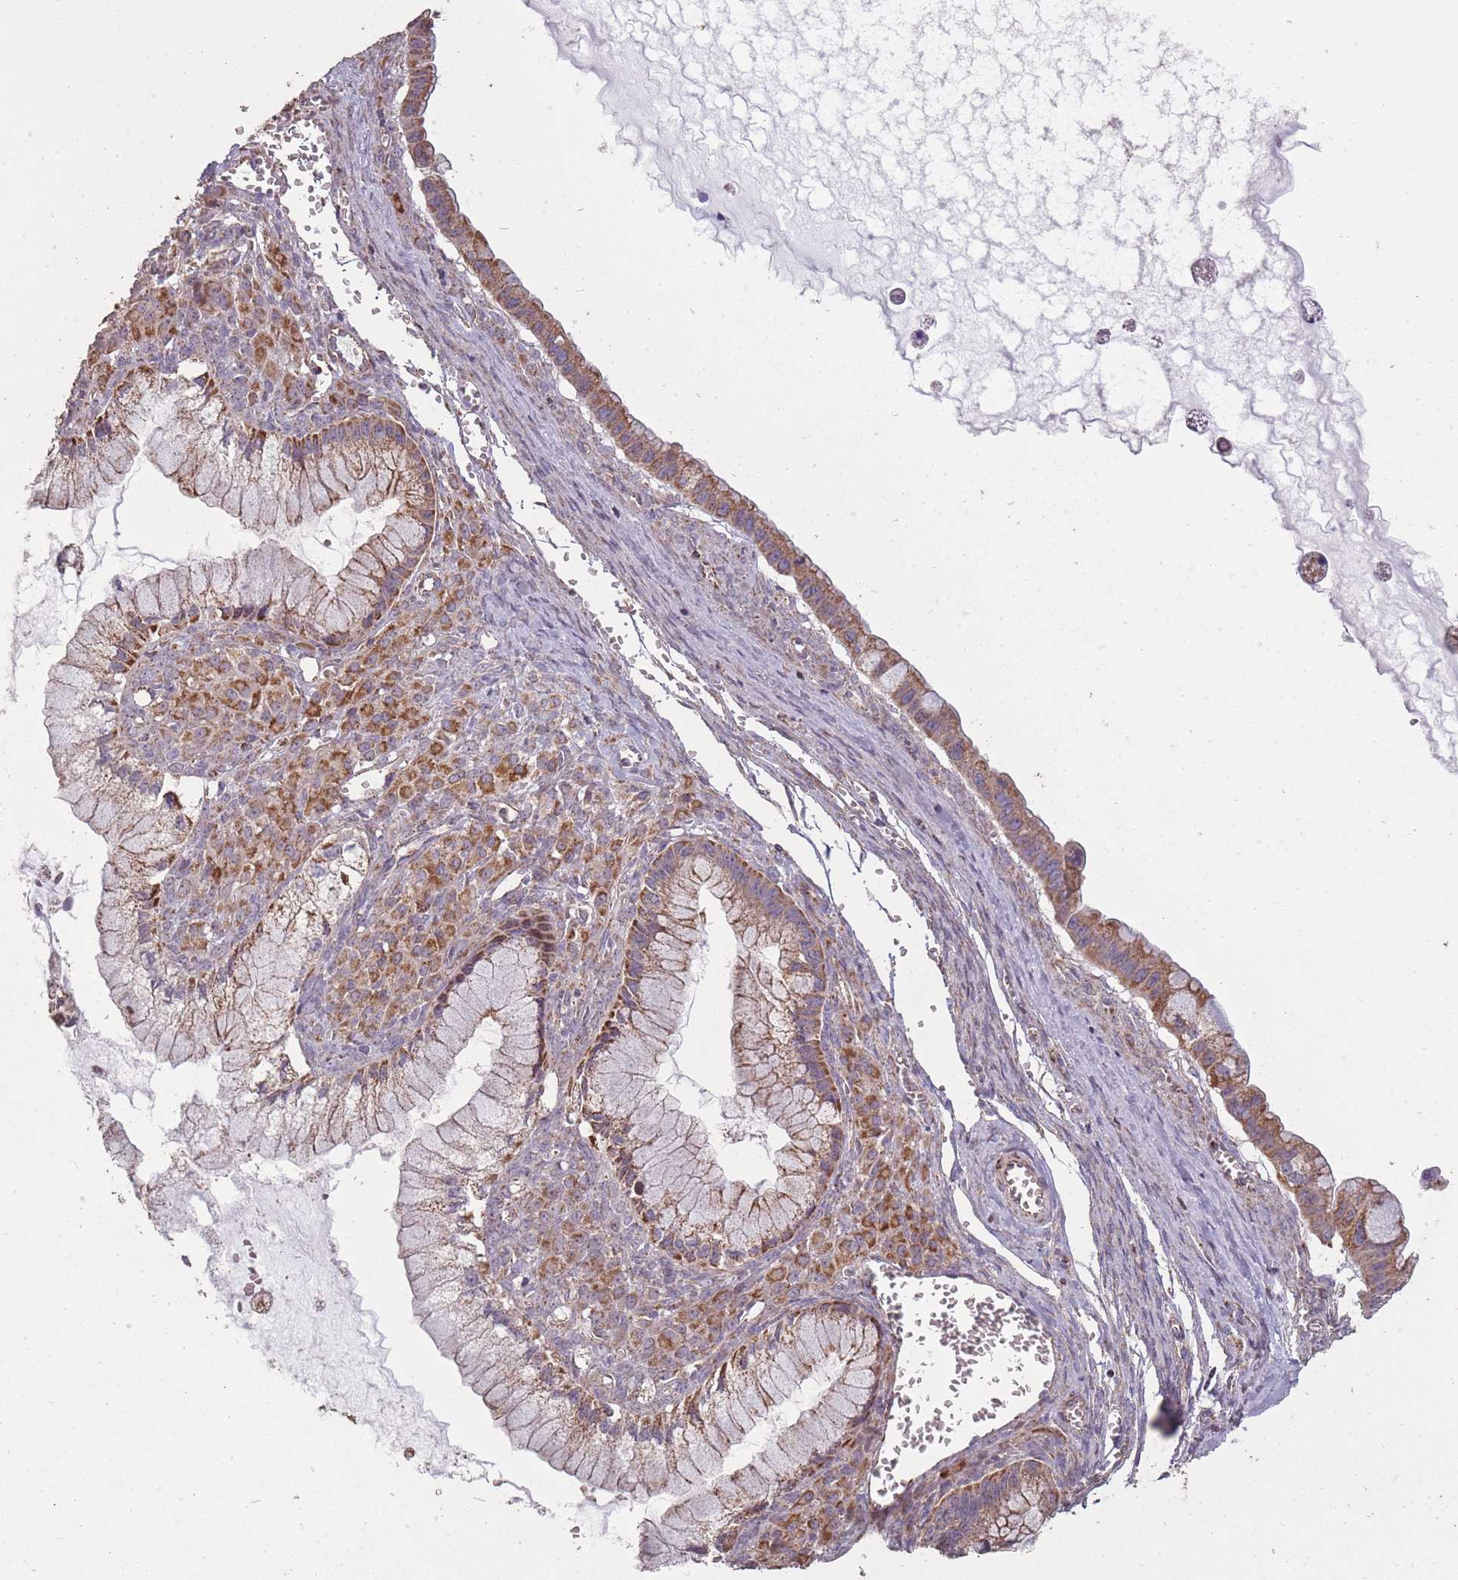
{"staining": {"intensity": "moderate", "quantity": ">75%", "location": "cytoplasmic/membranous"}, "tissue": "ovarian cancer", "cell_type": "Tumor cells", "image_type": "cancer", "snomed": [{"axis": "morphology", "description": "Cystadenocarcinoma, mucinous, NOS"}, {"axis": "topography", "description": "Ovary"}], "caption": "This is a photomicrograph of IHC staining of ovarian cancer (mucinous cystadenocarcinoma), which shows moderate staining in the cytoplasmic/membranous of tumor cells.", "gene": "CNOT8", "patient": {"sex": "female", "age": 59}}